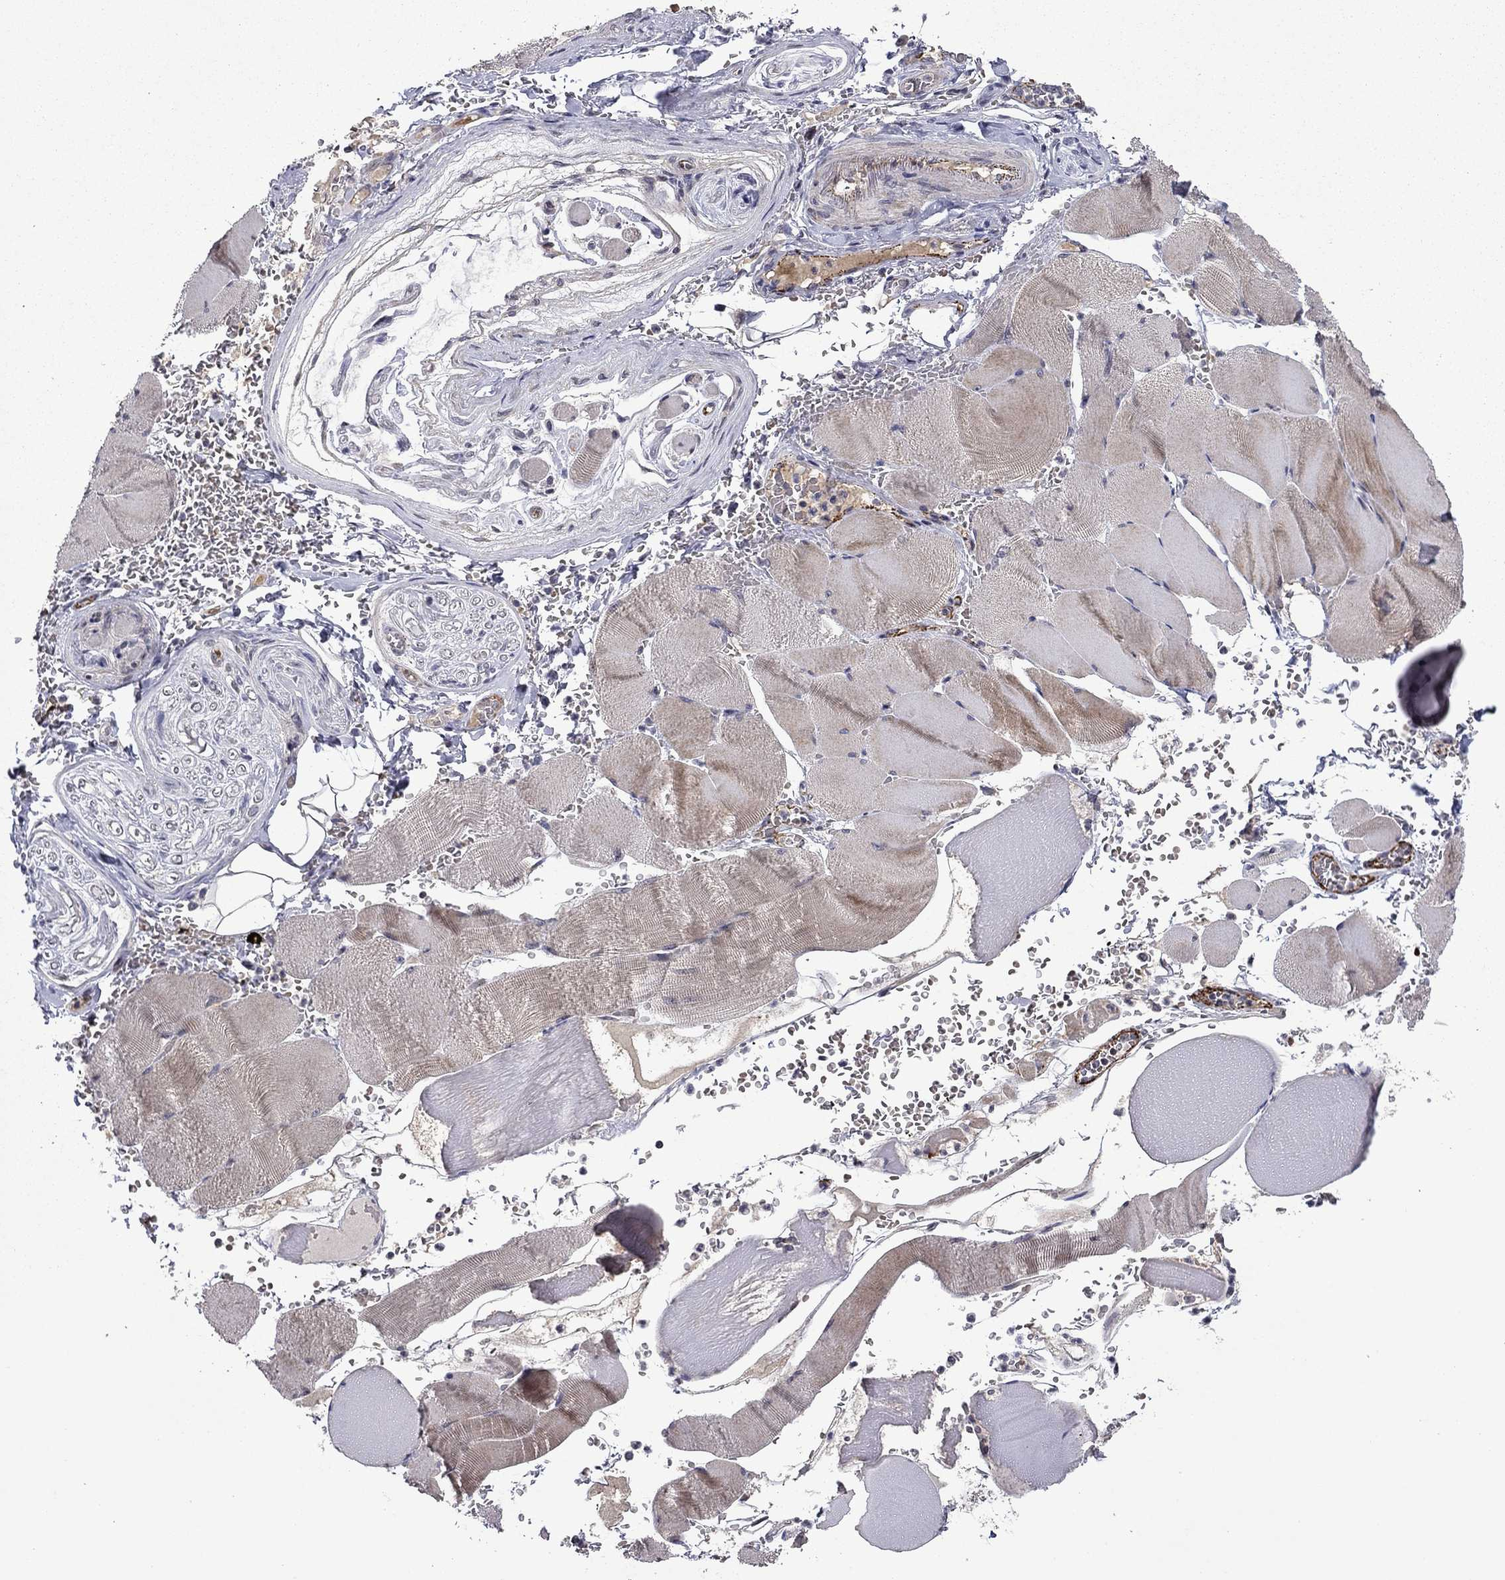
{"staining": {"intensity": "moderate", "quantity": "<25%", "location": "cytoplasmic/membranous"}, "tissue": "skeletal muscle", "cell_type": "Myocytes", "image_type": "normal", "snomed": [{"axis": "morphology", "description": "Normal tissue, NOS"}, {"axis": "topography", "description": "Skeletal muscle"}], "caption": "Immunohistochemistry micrograph of benign skeletal muscle stained for a protein (brown), which reveals low levels of moderate cytoplasmic/membranous staining in approximately <25% of myocytes.", "gene": "SLITRK1", "patient": {"sex": "male", "age": 56}}